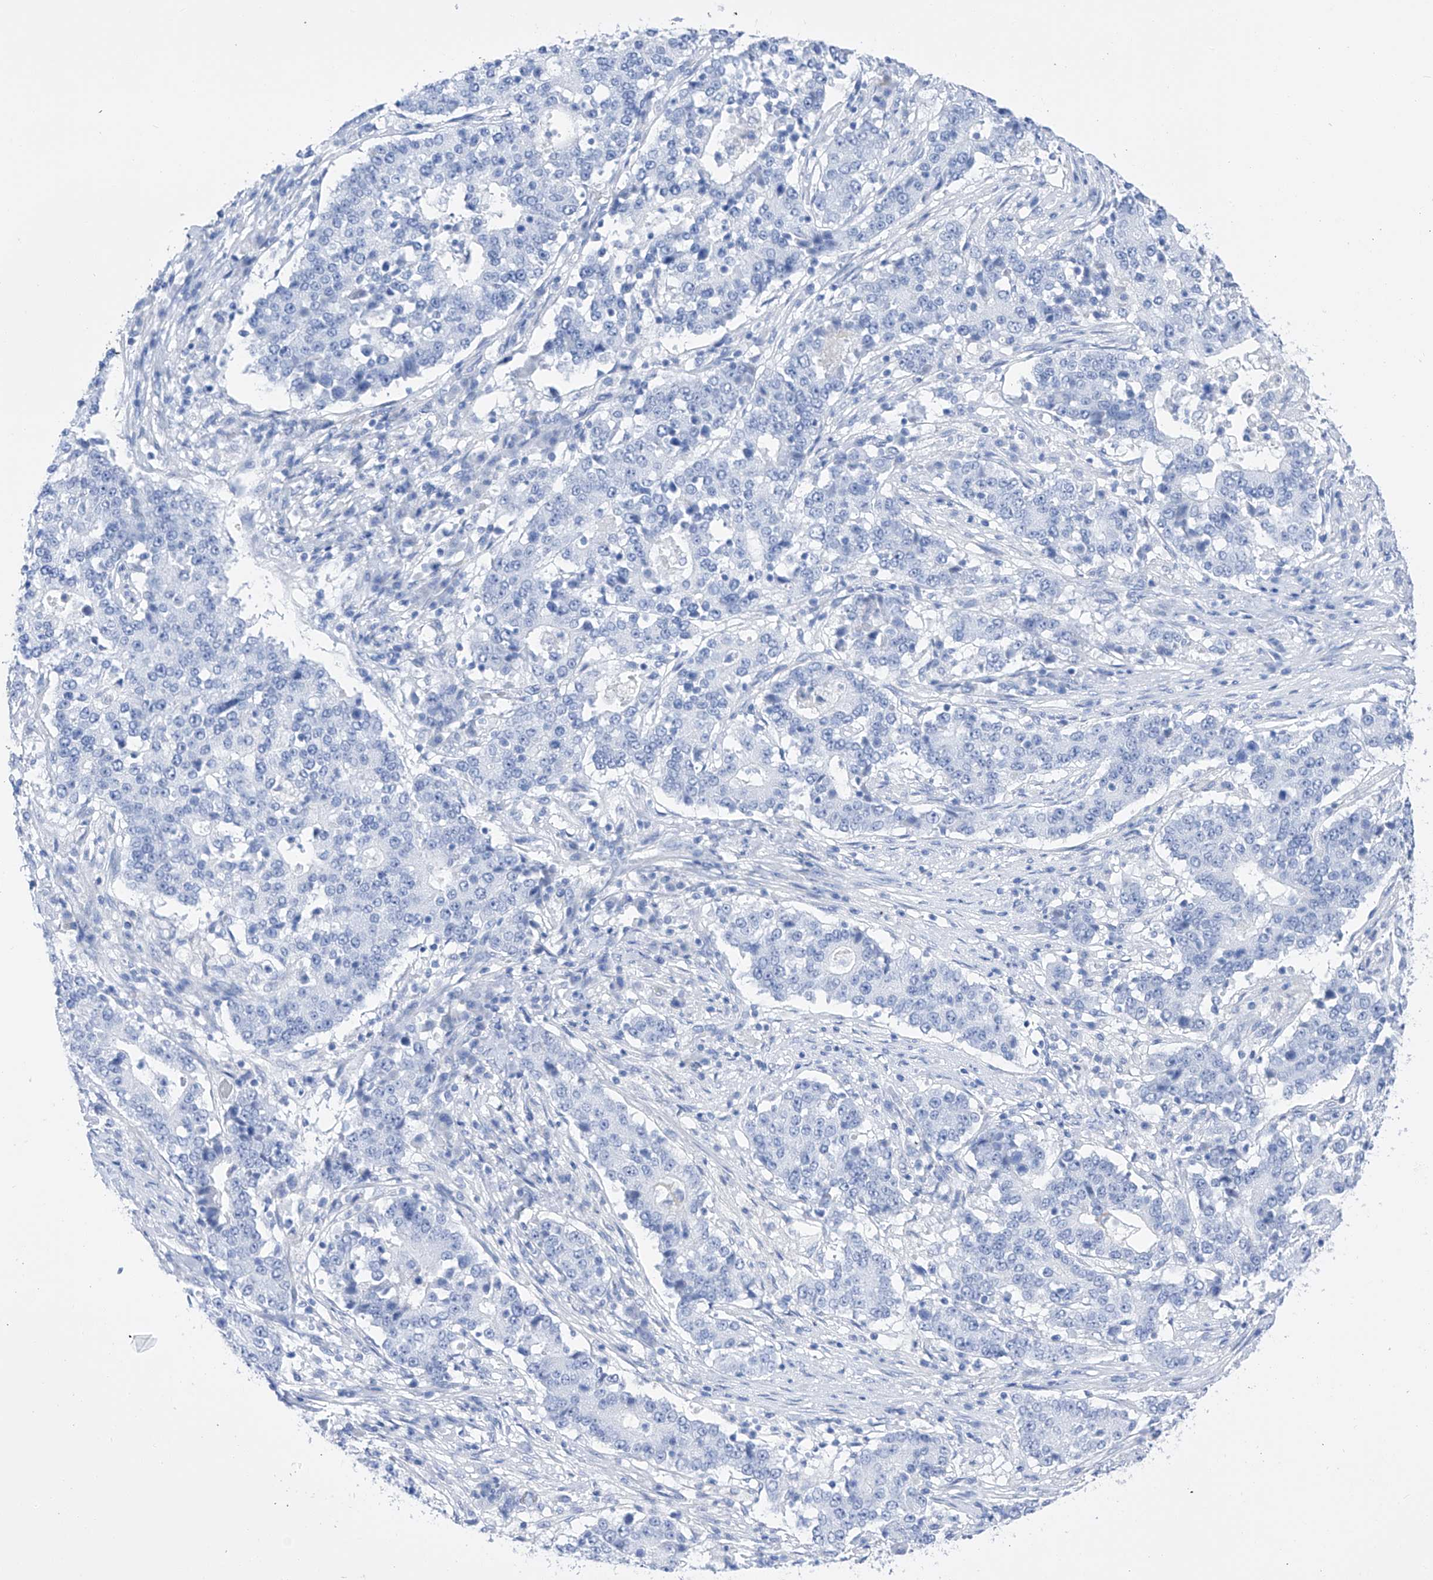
{"staining": {"intensity": "negative", "quantity": "none", "location": "none"}, "tissue": "stomach cancer", "cell_type": "Tumor cells", "image_type": "cancer", "snomed": [{"axis": "morphology", "description": "Adenocarcinoma, NOS"}, {"axis": "topography", "description": "Stomach"}], "caption": "Protein analysis of stomach cancer (adenocarcinoma) shows no significant expression in tumor cells. The staining was performed using DAB to visualize the protein expression in brown, while the nuclei were stained in blue with hematoxylin (Magnification: 20x).", "gene": "FLG", "patient": {"sex": "male", "age": 59}}